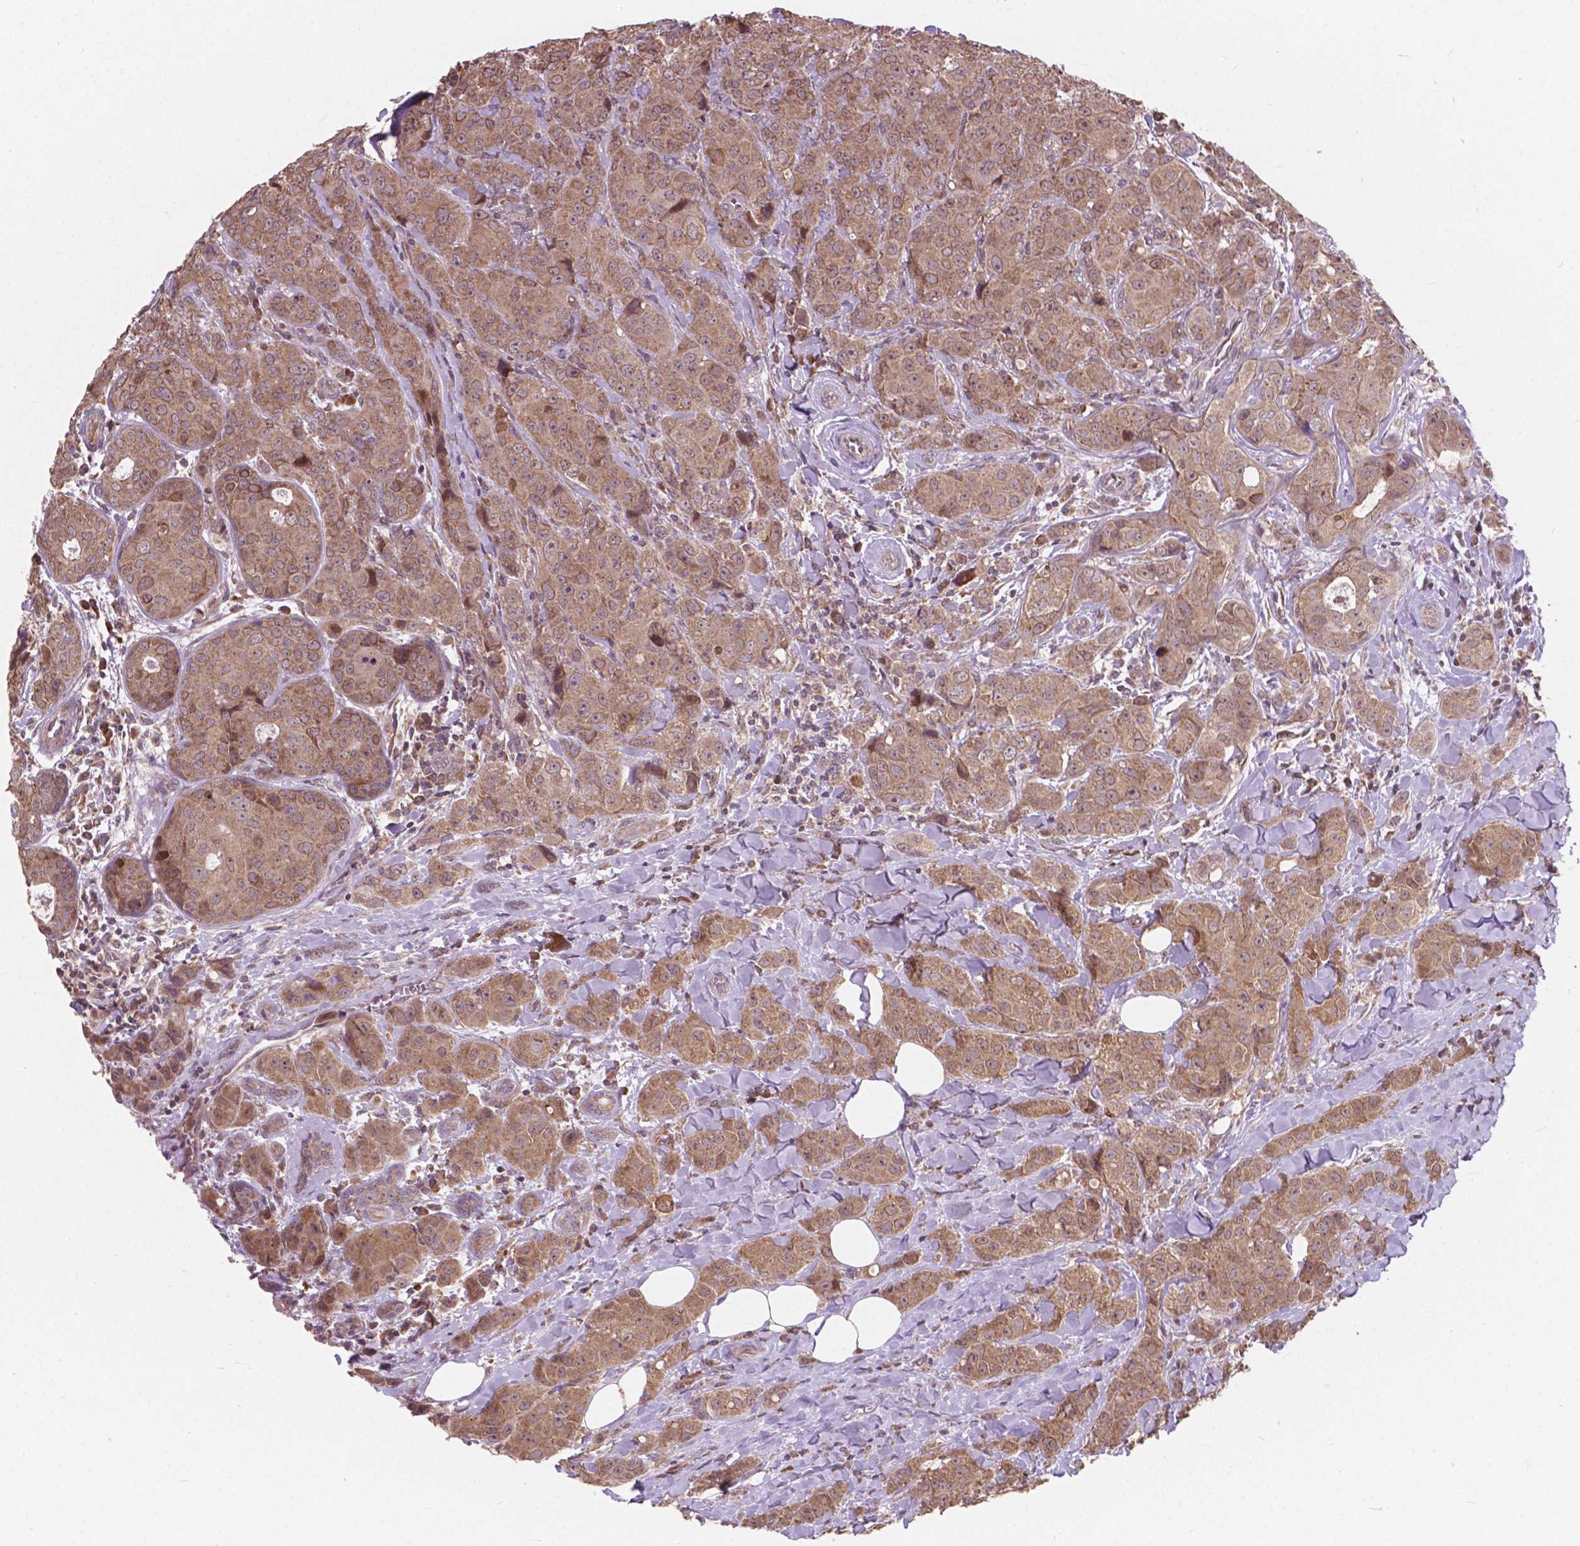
{"staining": {"intensity": "weak", "quantity": ">75%", "location": "cytoplasmic/membranous"}, "tissue": "breast cancer", "cell_type": "Tumor cells", "image_type": "cancer", "snomed": [{"axis": "morphology", "description": "Duct carcinoma"}, {"axis": "topography", "description": "Breast"}], "caption": "Immunohistochemistry (IHC) (DAB) staining of breast cancer (intraductal carcinoma) reveals weak cytoplasmic/membranous protein positivity in about >75% of tumor cells. (IHC, brightfield microscopy, high magnification).", "gene": "MRPL33", "patient": {"sex": "female", "age": 43}}